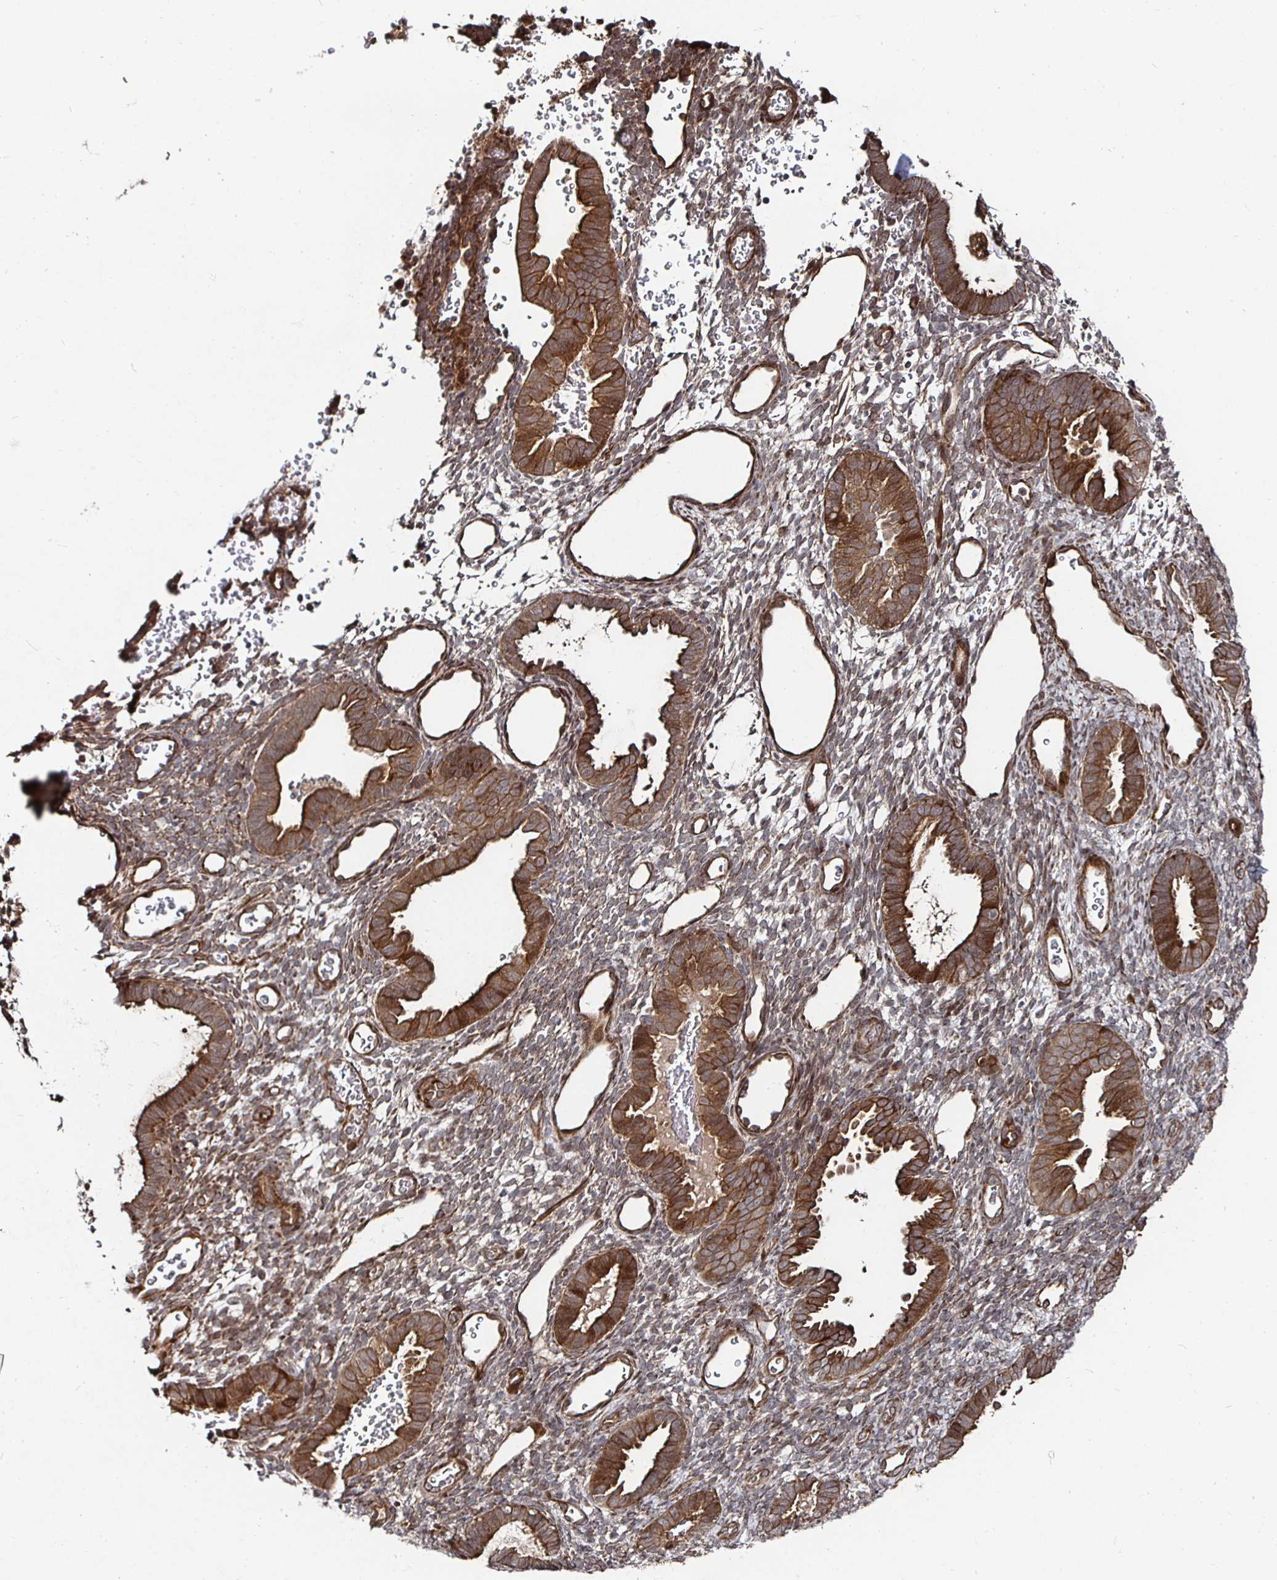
{"staining": {"intensity": "moderate", "quantity": "<25%", "location": "cytoplasmic/membranous"}, "tissue": "endometrium", "cell_type": "Cells in endometrial stroma", "image_type": "normal", "snomed": [{"axis": "morphology", "description": "Normal tissue, NOS"}, {"axis": "topography", "description": "Endometrium"}], "caption": "This is a histology image of immunohistochemistry staining of unremarkable endometrium, which shows moderate staining in the cytoplasmic/membranous of cells in endometrial stroma.", "gene": "TBKBP1", "patient": {"sex": "female", "age": 34}}